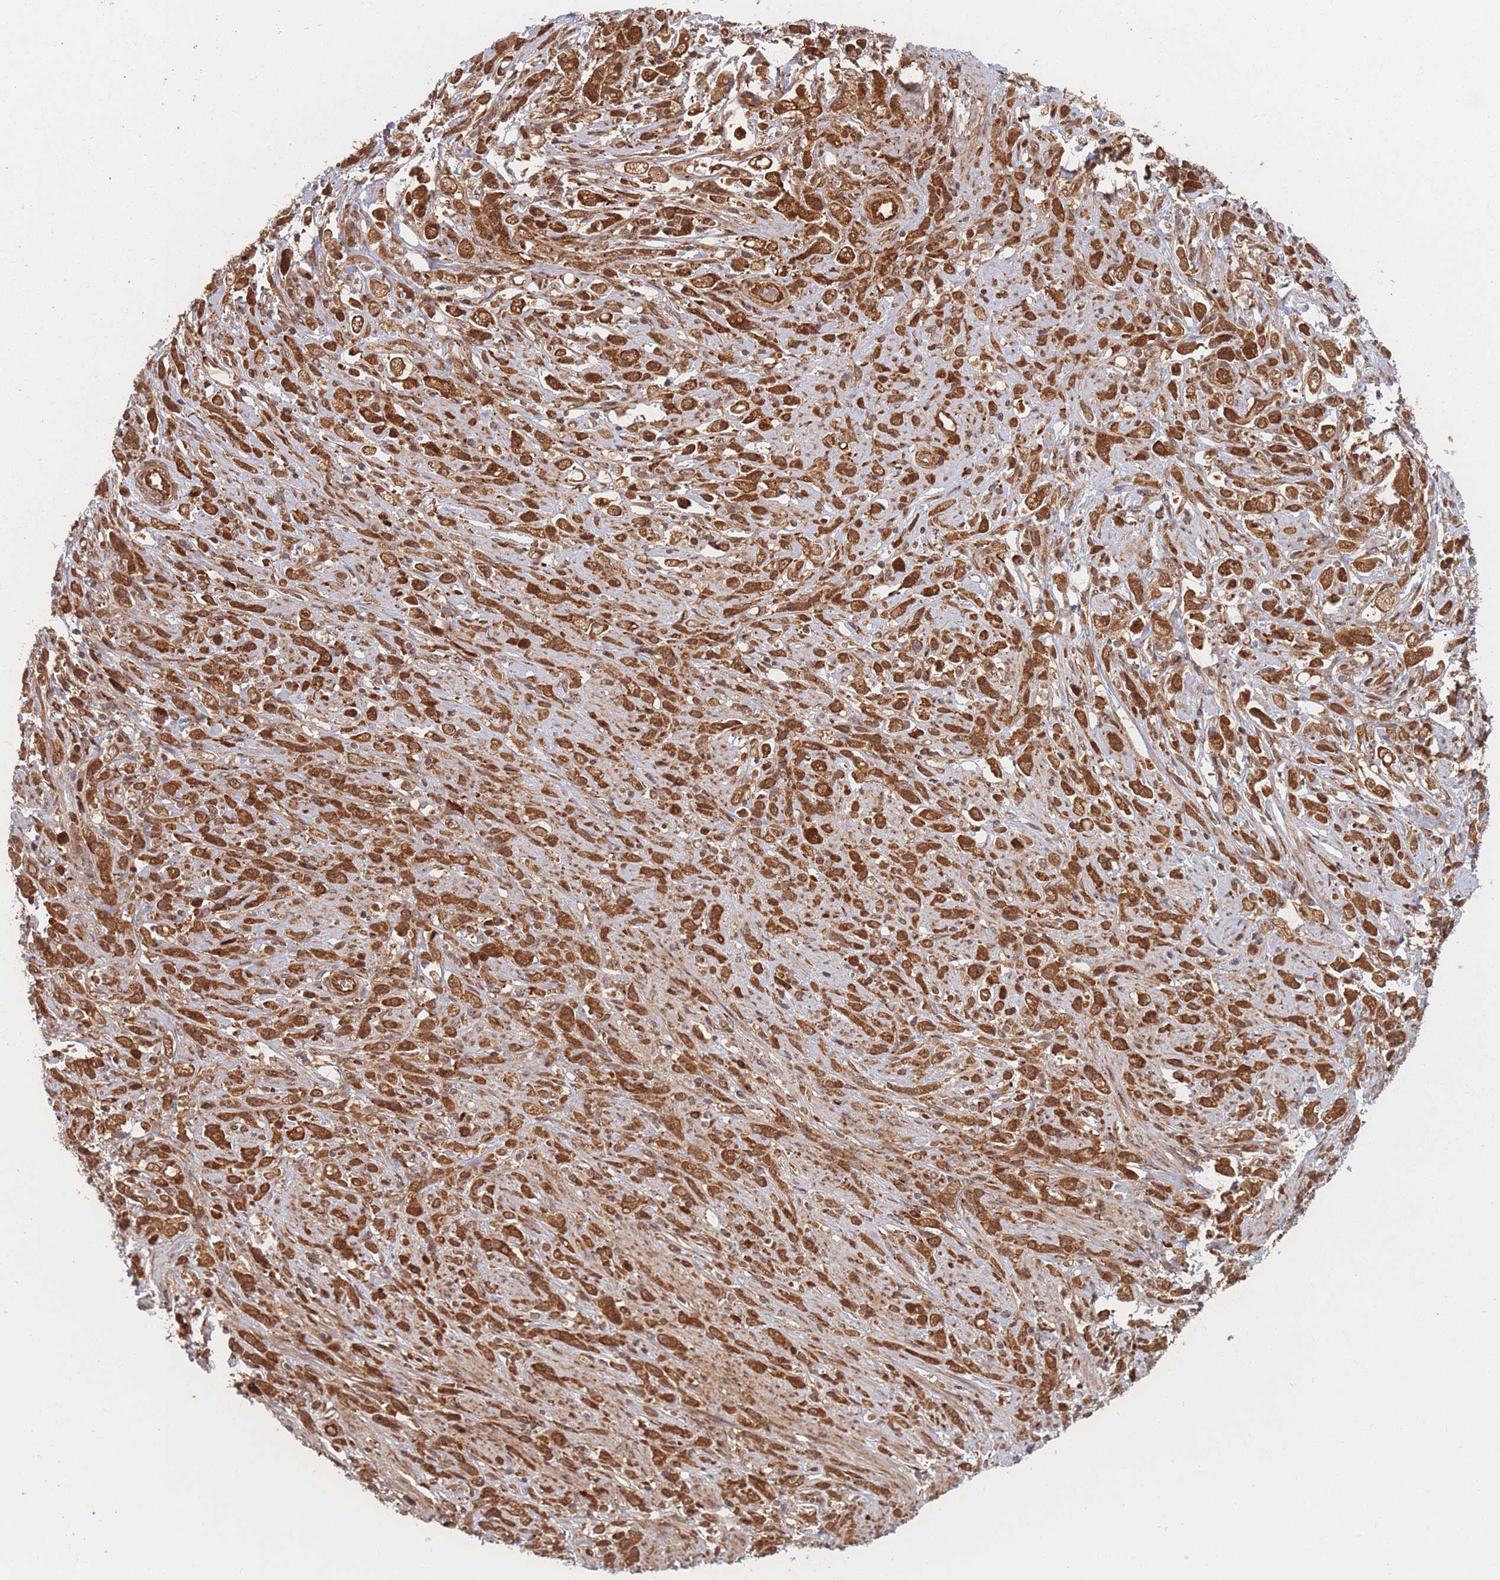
{"staining": {"intensity": "strong", "quantity": ">75%", "location": "cytoplasmic/membranous"}, "tissue": "stomach cancer", "cell_type": "Tumor cells", "image_type": "cancer", "snomed": [{"axis": "morphology", "description": "Adenocarcinoma, NOS"}, {"axis": "topography", "description": "Stomach"}], "caption": "DAB (3,3'-diaminobenzidine) immunohistochemical staining of human stomach cancer (adenocarcinoma) shows strong cytoplasmic/membranous protein staining in about >75% of tumor cells. The staining was performed using DAB to visualize the protein expression in brown, while the nuclei were stained in blue with hematoxylin (Magnification: 20x).", "gene": "PODXL2", "patient": {"sex": "female", "age": 60}}